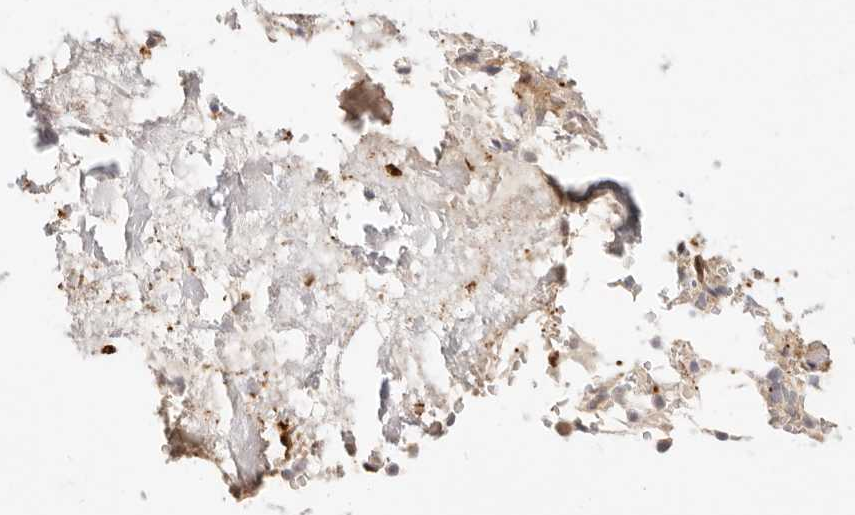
{"staining": {"intensity": "strong", "quantity": "<25%", "location": "cytoplasmic/membranous"}, "tissue": "bone marrow", "cell_type": "Hematopoietic cells", "image_type": "normal", "snomed": [{"axis": "morphology", "description": "Normal tissue, NOS"}, {"axis": "topography", "description": "Bone marrow"}], "caption": "DAB (3,3'-diaminobenzidine) immunohistochemical staining of benign human bone marrow shows strong cytoplasmic/membranous protein staining in approximately <25% of hematopoietic cells. The staining was performed using DAB to visualize the protein expression in brown, while the nuclei were stained in blue with hematoxylin (Magnification: 20x).", "gene": "UBXN10", "patient": {"sex": "male", "age": 70}}